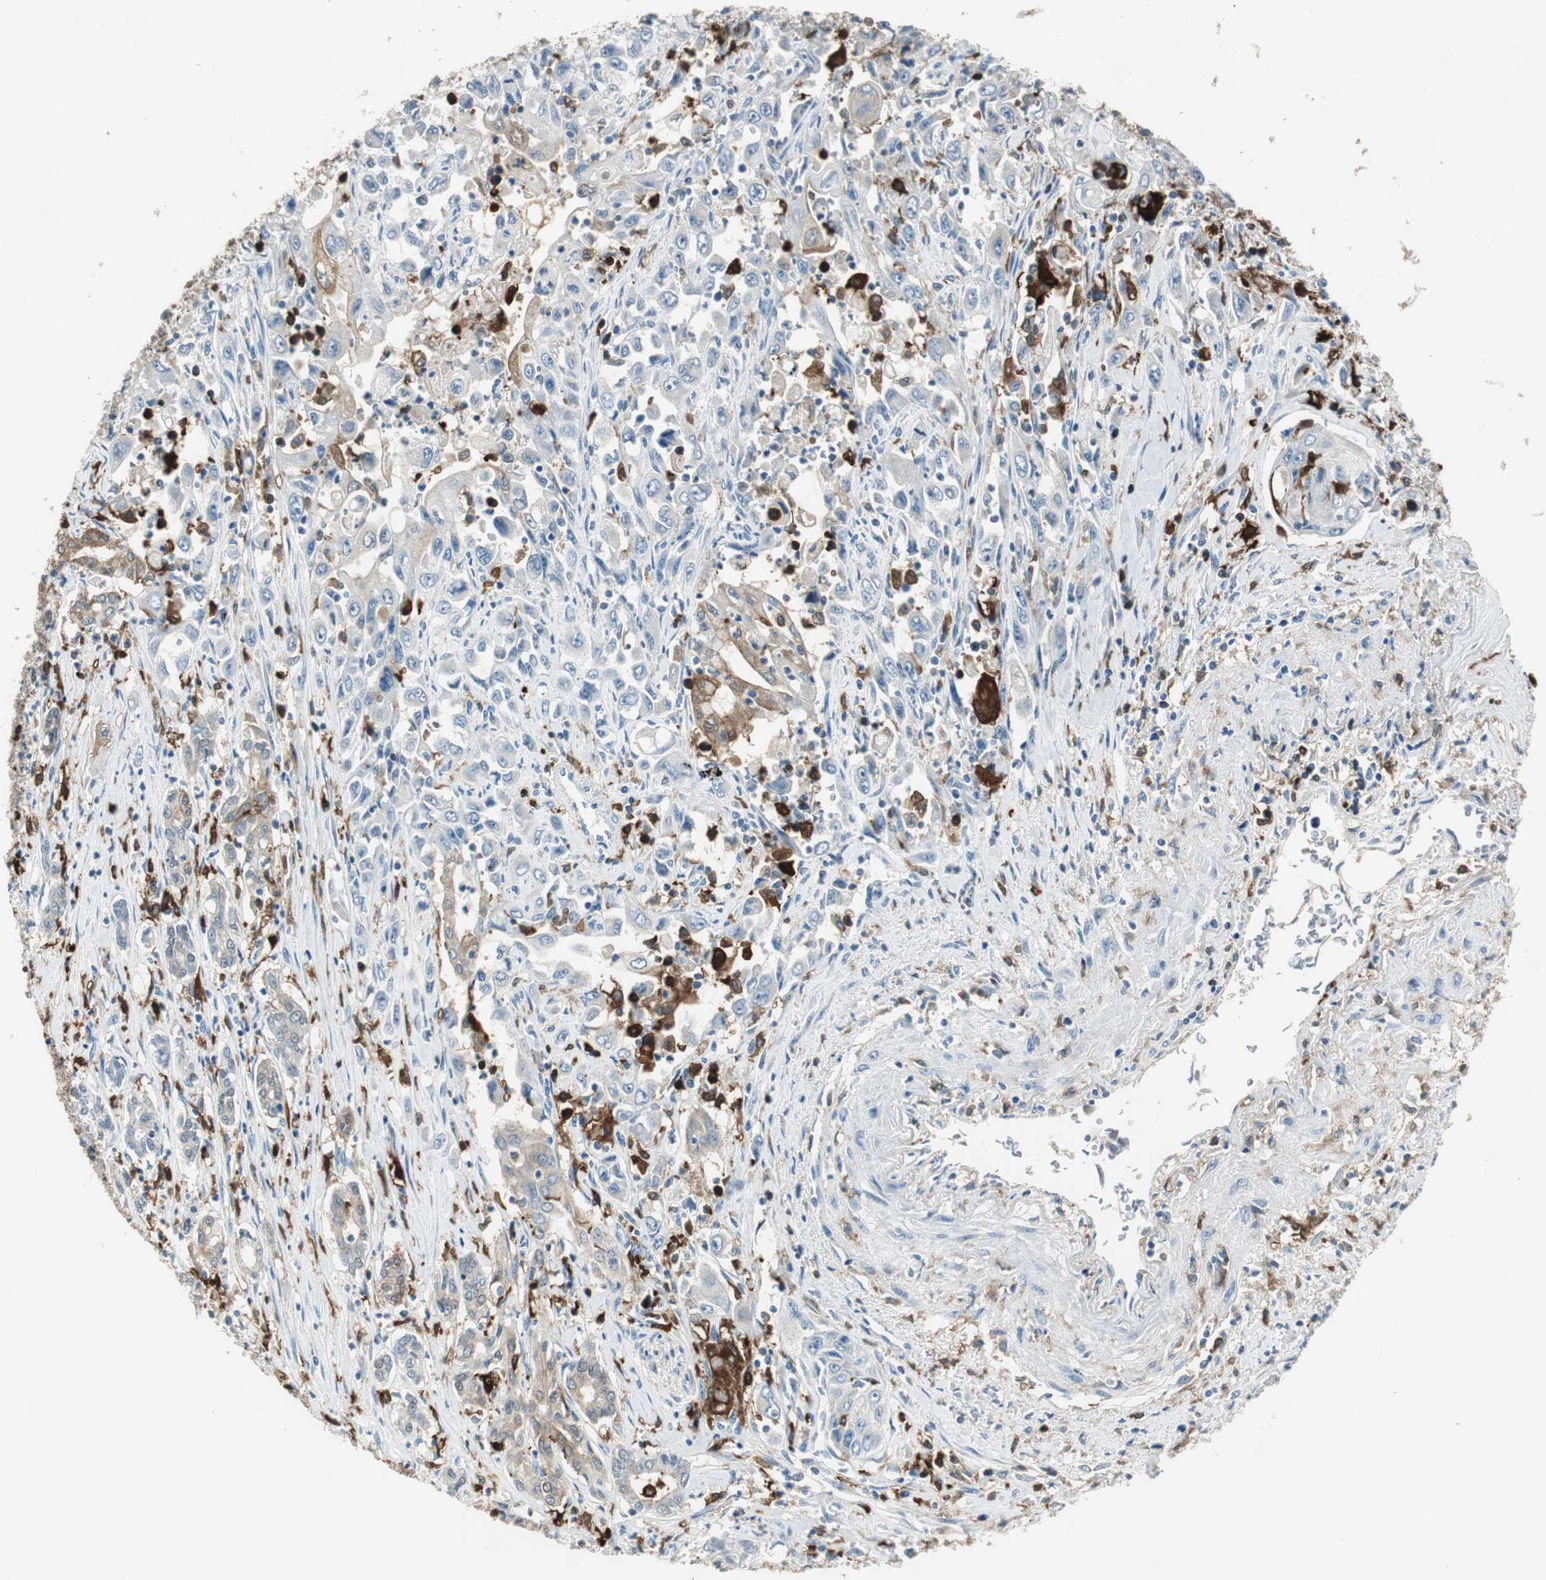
{"staining": {"intensity": "weak", "quantity": "<25%", "location": "cytoplasmic/membranous"}, "tissue": "pancreatic cancer", "cell_type": "Tumor cells", "image_type": "cancer", "snomed": [{"axis": "morphology", "description": "Adenocarcinoma, NOS"}, {"axis": "topography", "description": "Pancreas"}], "caption": "A micrograph of human adenocarcinoma (pancreatic) is negative for staining in tumor cells.", "gene": "MSTO1", "patient": {"sex": "male", "age": 70}}